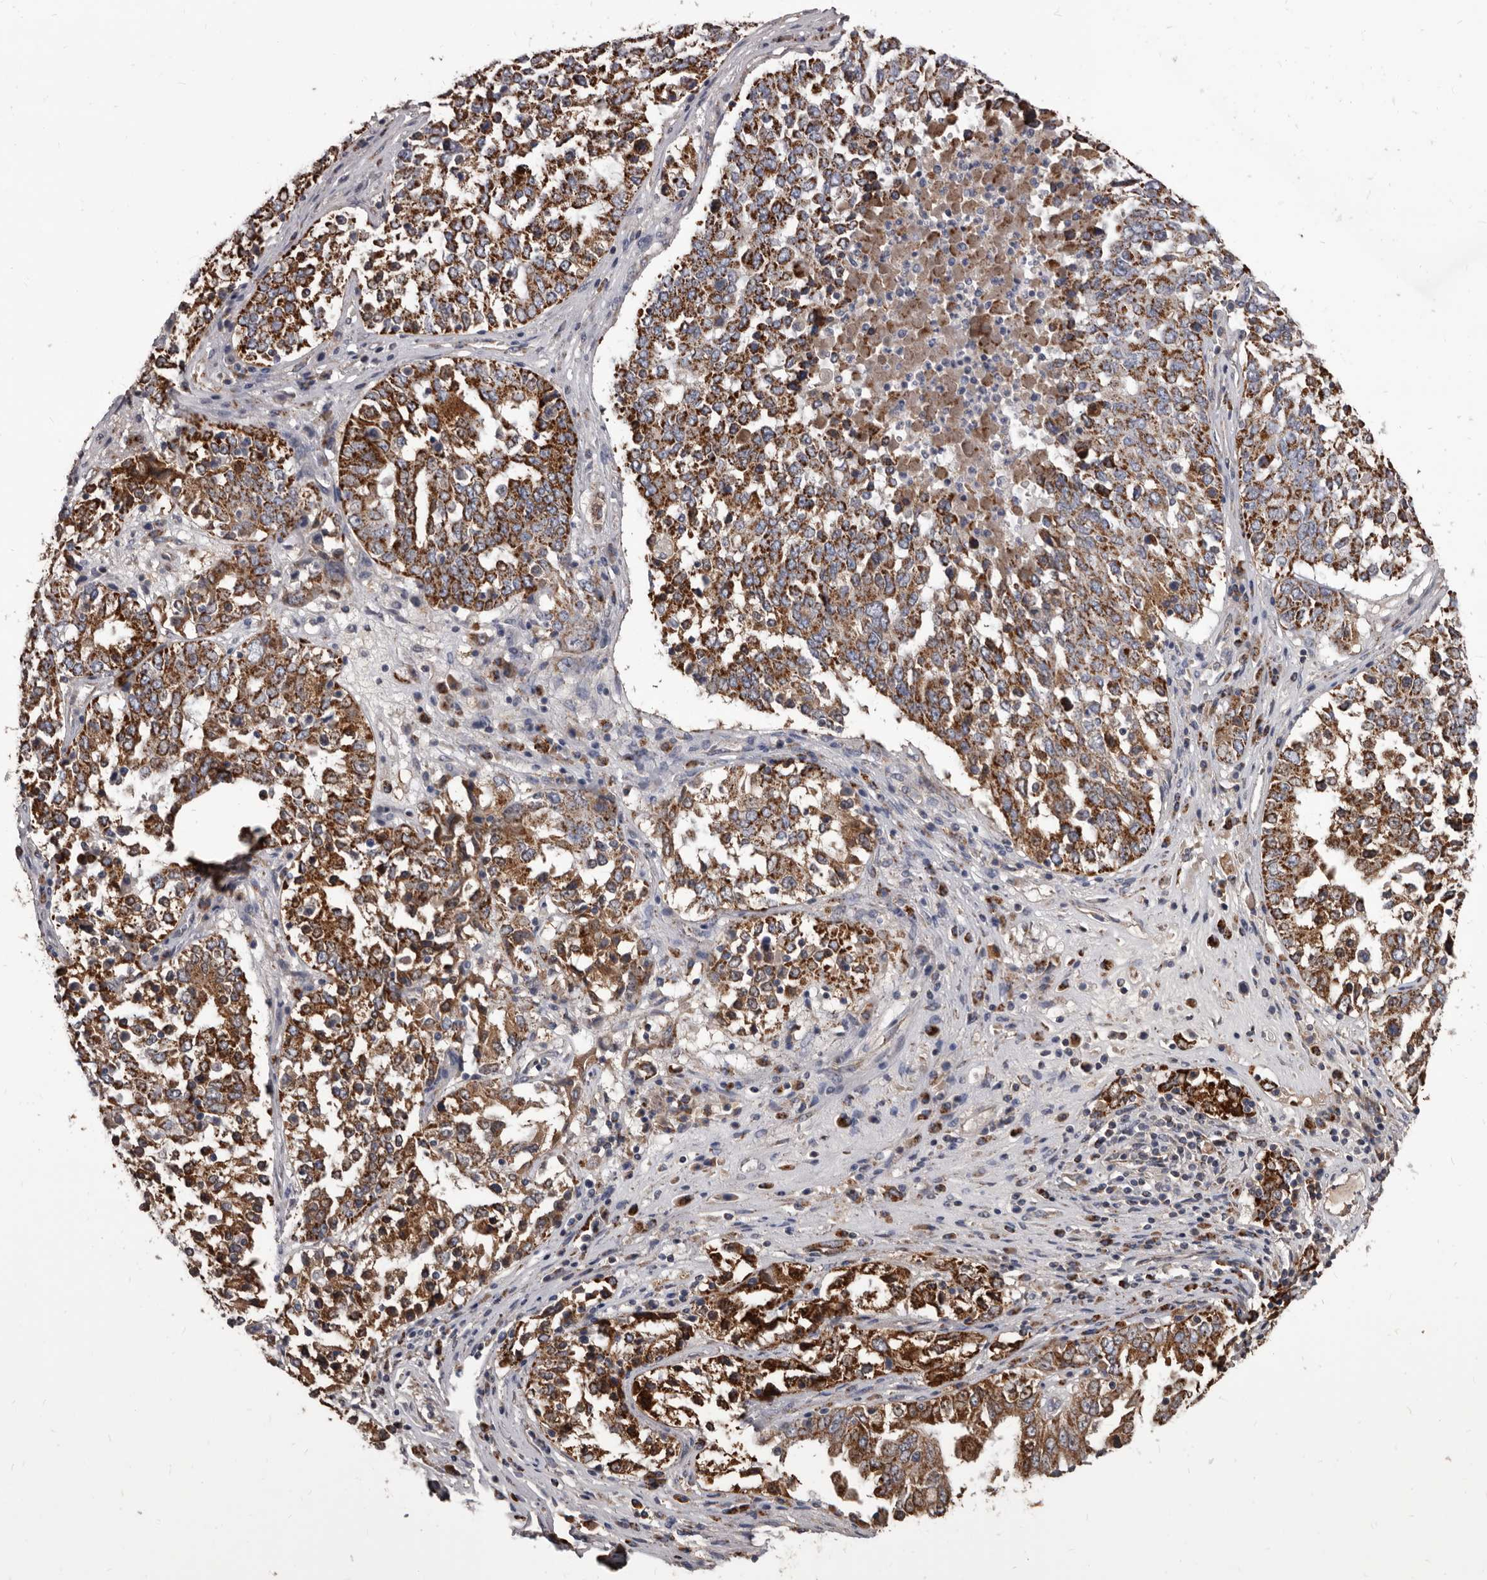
{"staining": {"intensity": "strong", "quantity": ">75%", "location": "cytoplasmic/membranous"}, "tissue": "ovarian cancer", "cell_type": "Tumor cells", "image_type": "cancer", "snomed": [{"axis": "morphology", "description": "Carcinoma, endometroid"}, {"axis": "topography", "description": "Ovary"}], "caption": "Brown immunohistochemical staining in endometroid carcinoma (ovarian) demonstrates strong cytoplasmic/membranous expression in approximately >75% of tumor cells.", "gene": "ALDH5A1", "patient": {"sex": "female", "age": 62}}